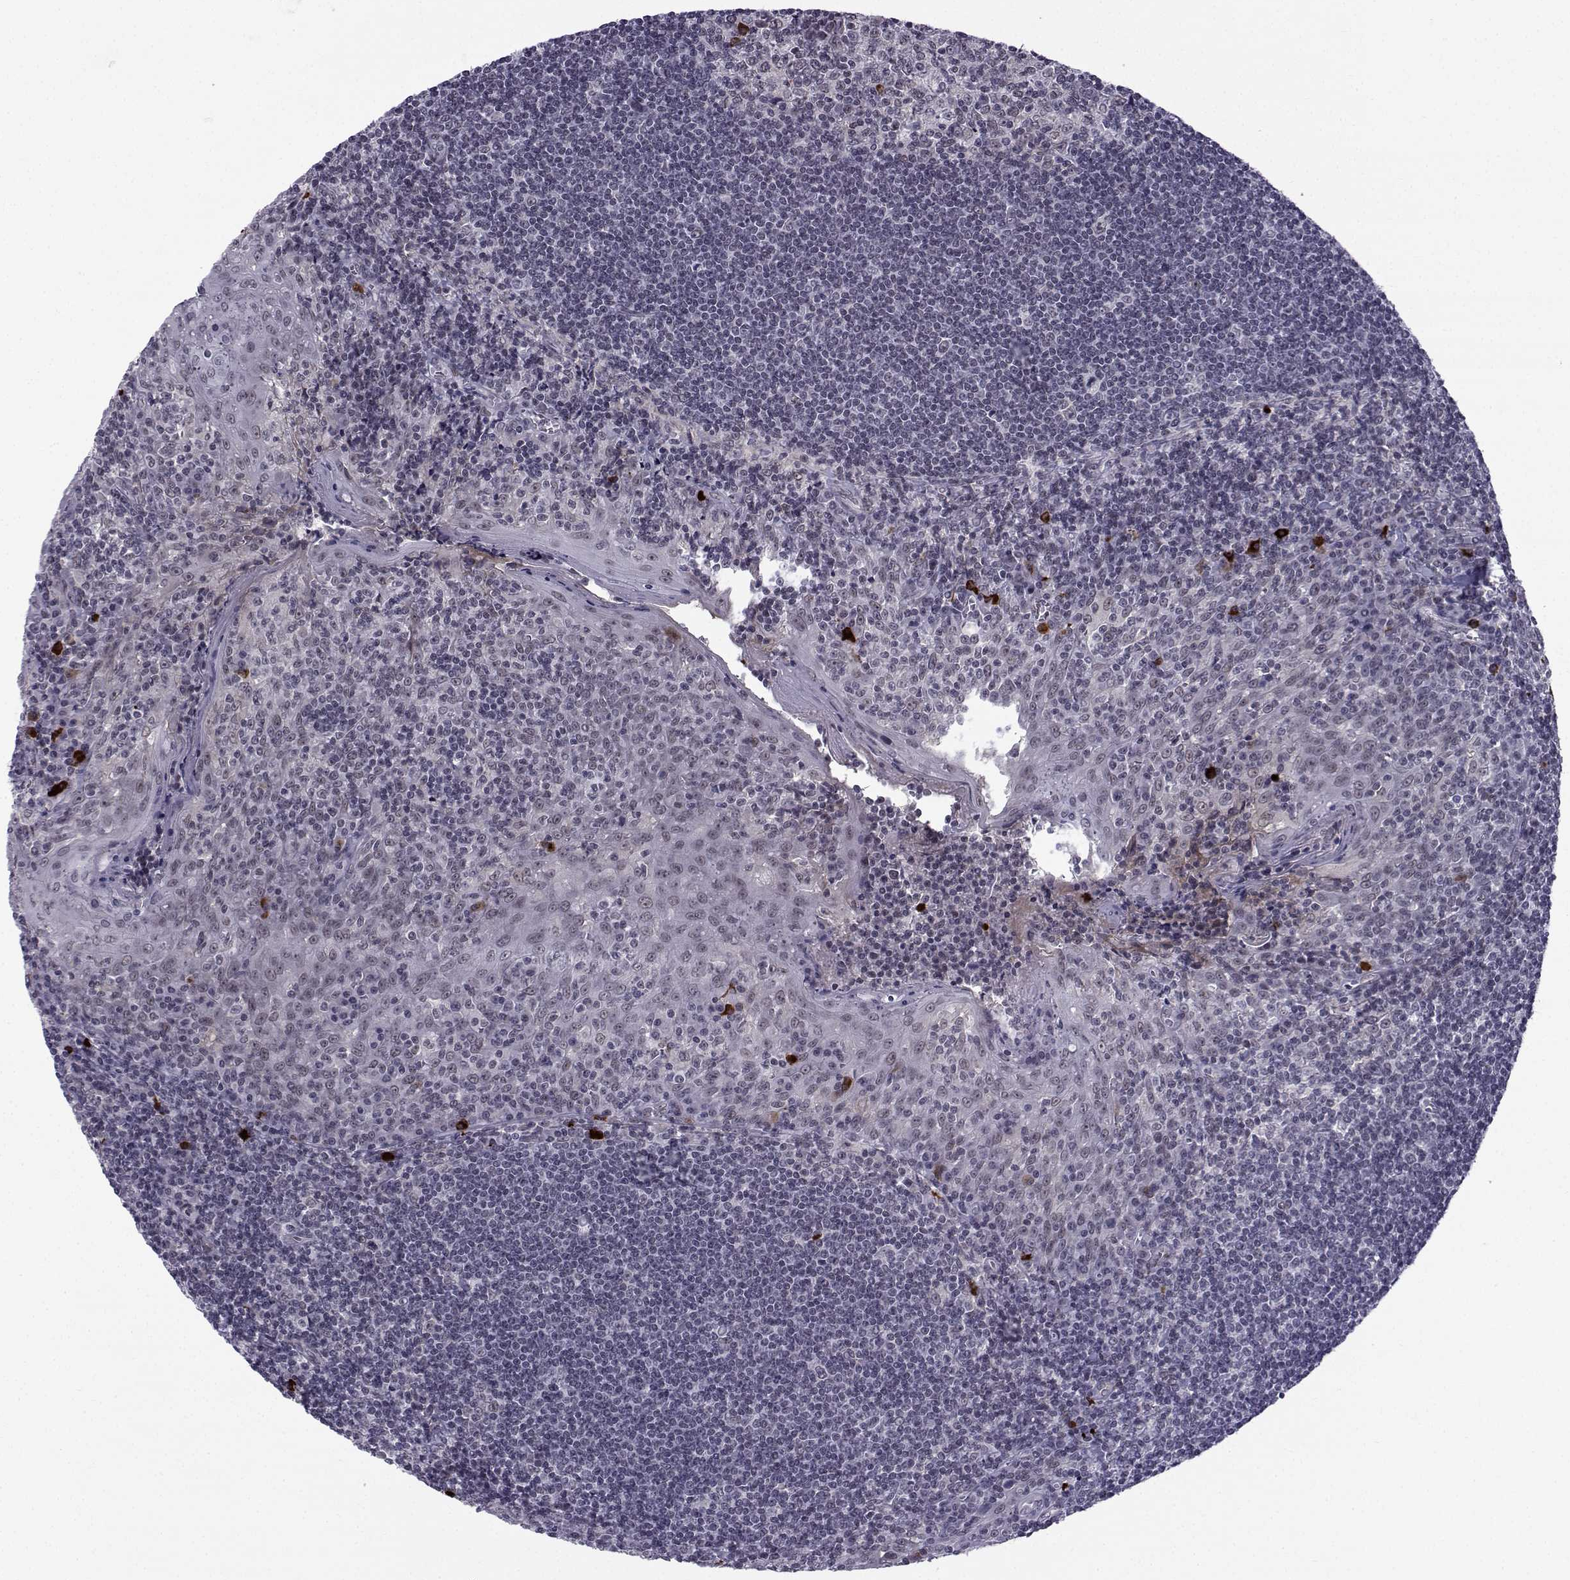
{"staining": {"intensity": "negative", "quantity": "none", "location": "none"}, "tissue": "tonsil", "cell_type": "Germinal center cells", "image_type": "normal", "snomed": [{"axis": "morphology", "description": "Normal tissue, NOS"}, {"axis": "topography", "description": "Tonsil"}], "caption": "Human tonsil stained for a protein using immunohistochemistry (IHC) exhibits no staining in germinal center cells.", "gene": "RBM24", "patient": {"sex": "male", "age": 33}}